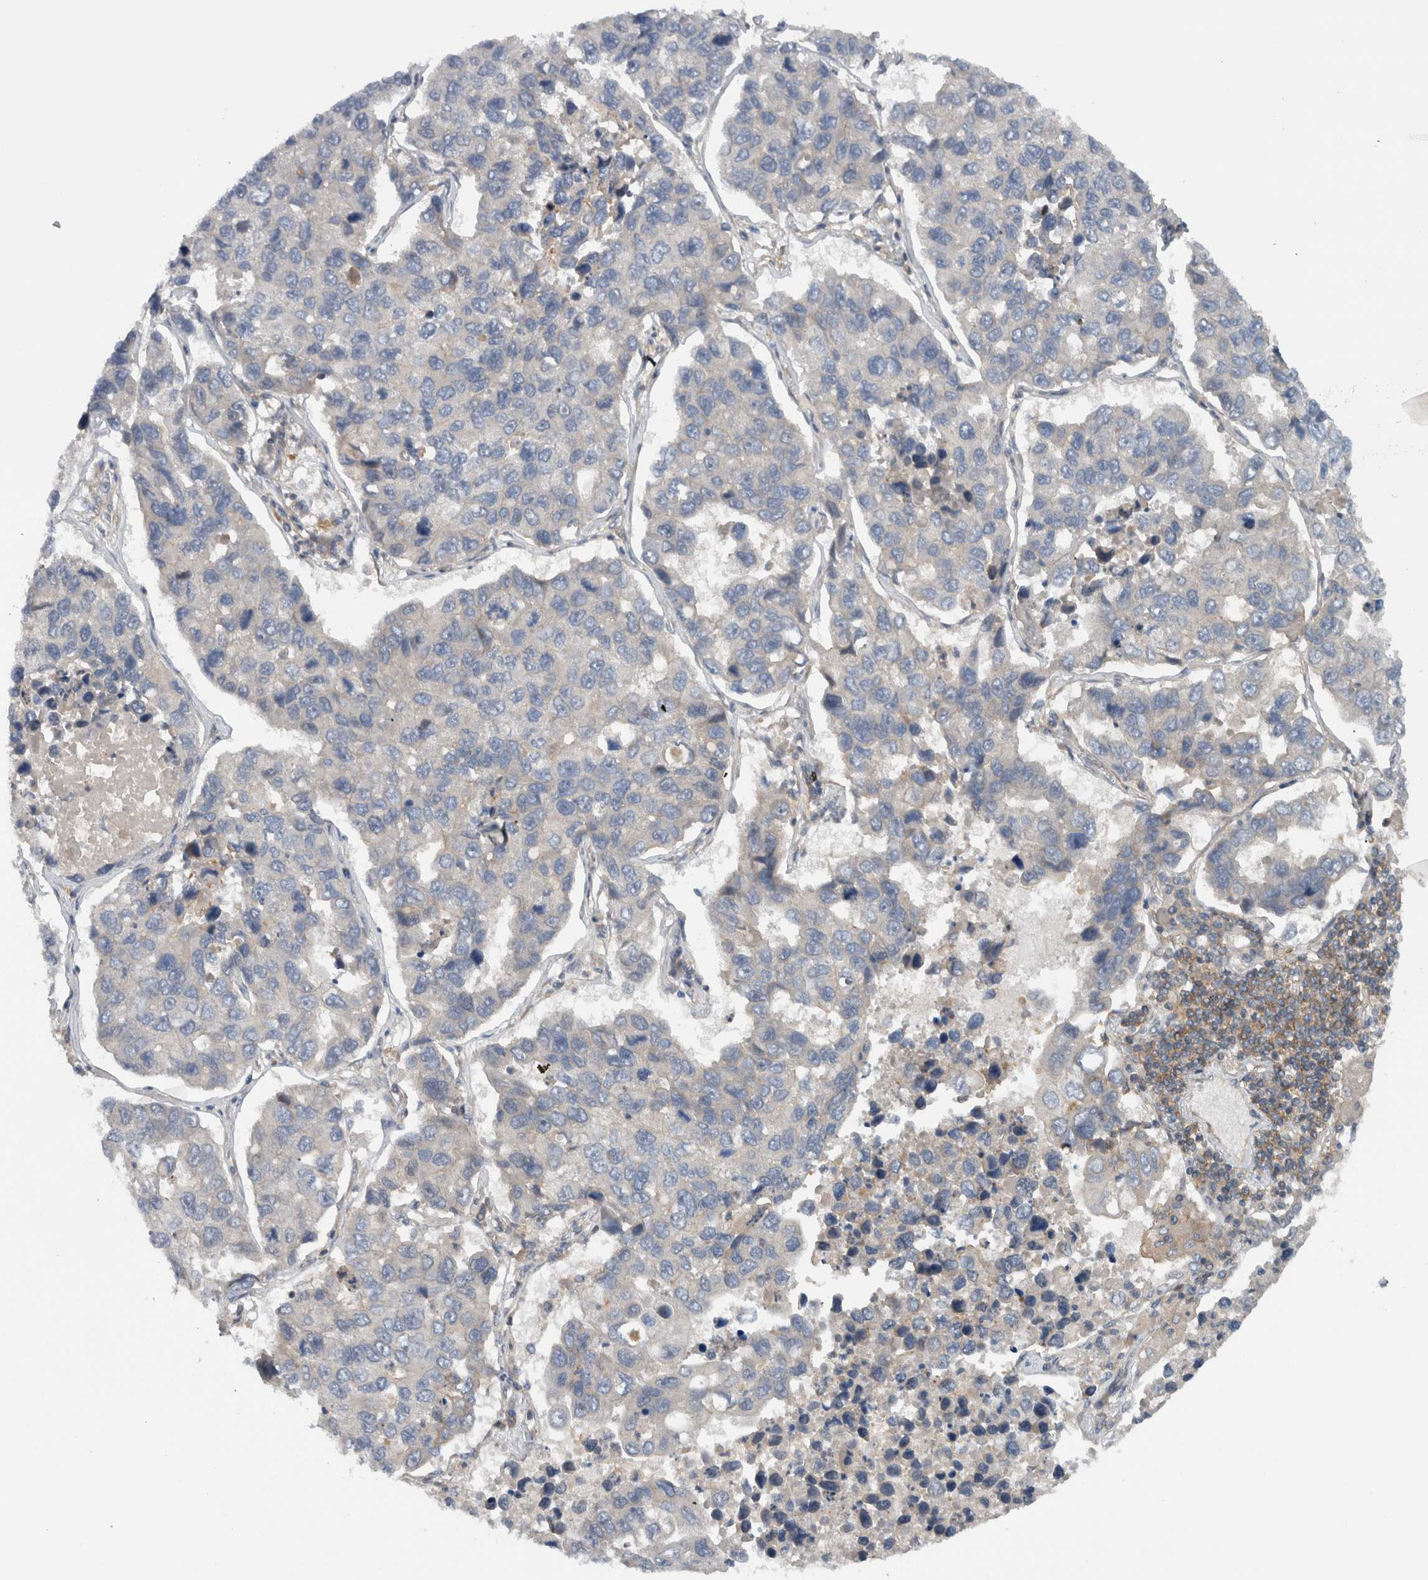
{"staining": {"intensity": "negative", "quantity": "none", "location": "none"}, "tissue": "lung cancer", "cell_type": "Tumor cells", "image_type": "cancer", "snomed": [{"axis": "morphology", "description": "Adenocarcinoma, NOS"}, {"axis": "topography", "description": "Lung"}], "caption": "The immunohistochemistry (IHC) histopathology image has no significant expression in tumor cells of lung cancer tissue. (DAB immunohistochemistry (IHC) visualized using brightfield microscopy, high magnification).", "gene": "SCARA5", "patient": {"sex": "male", "age": 64}}